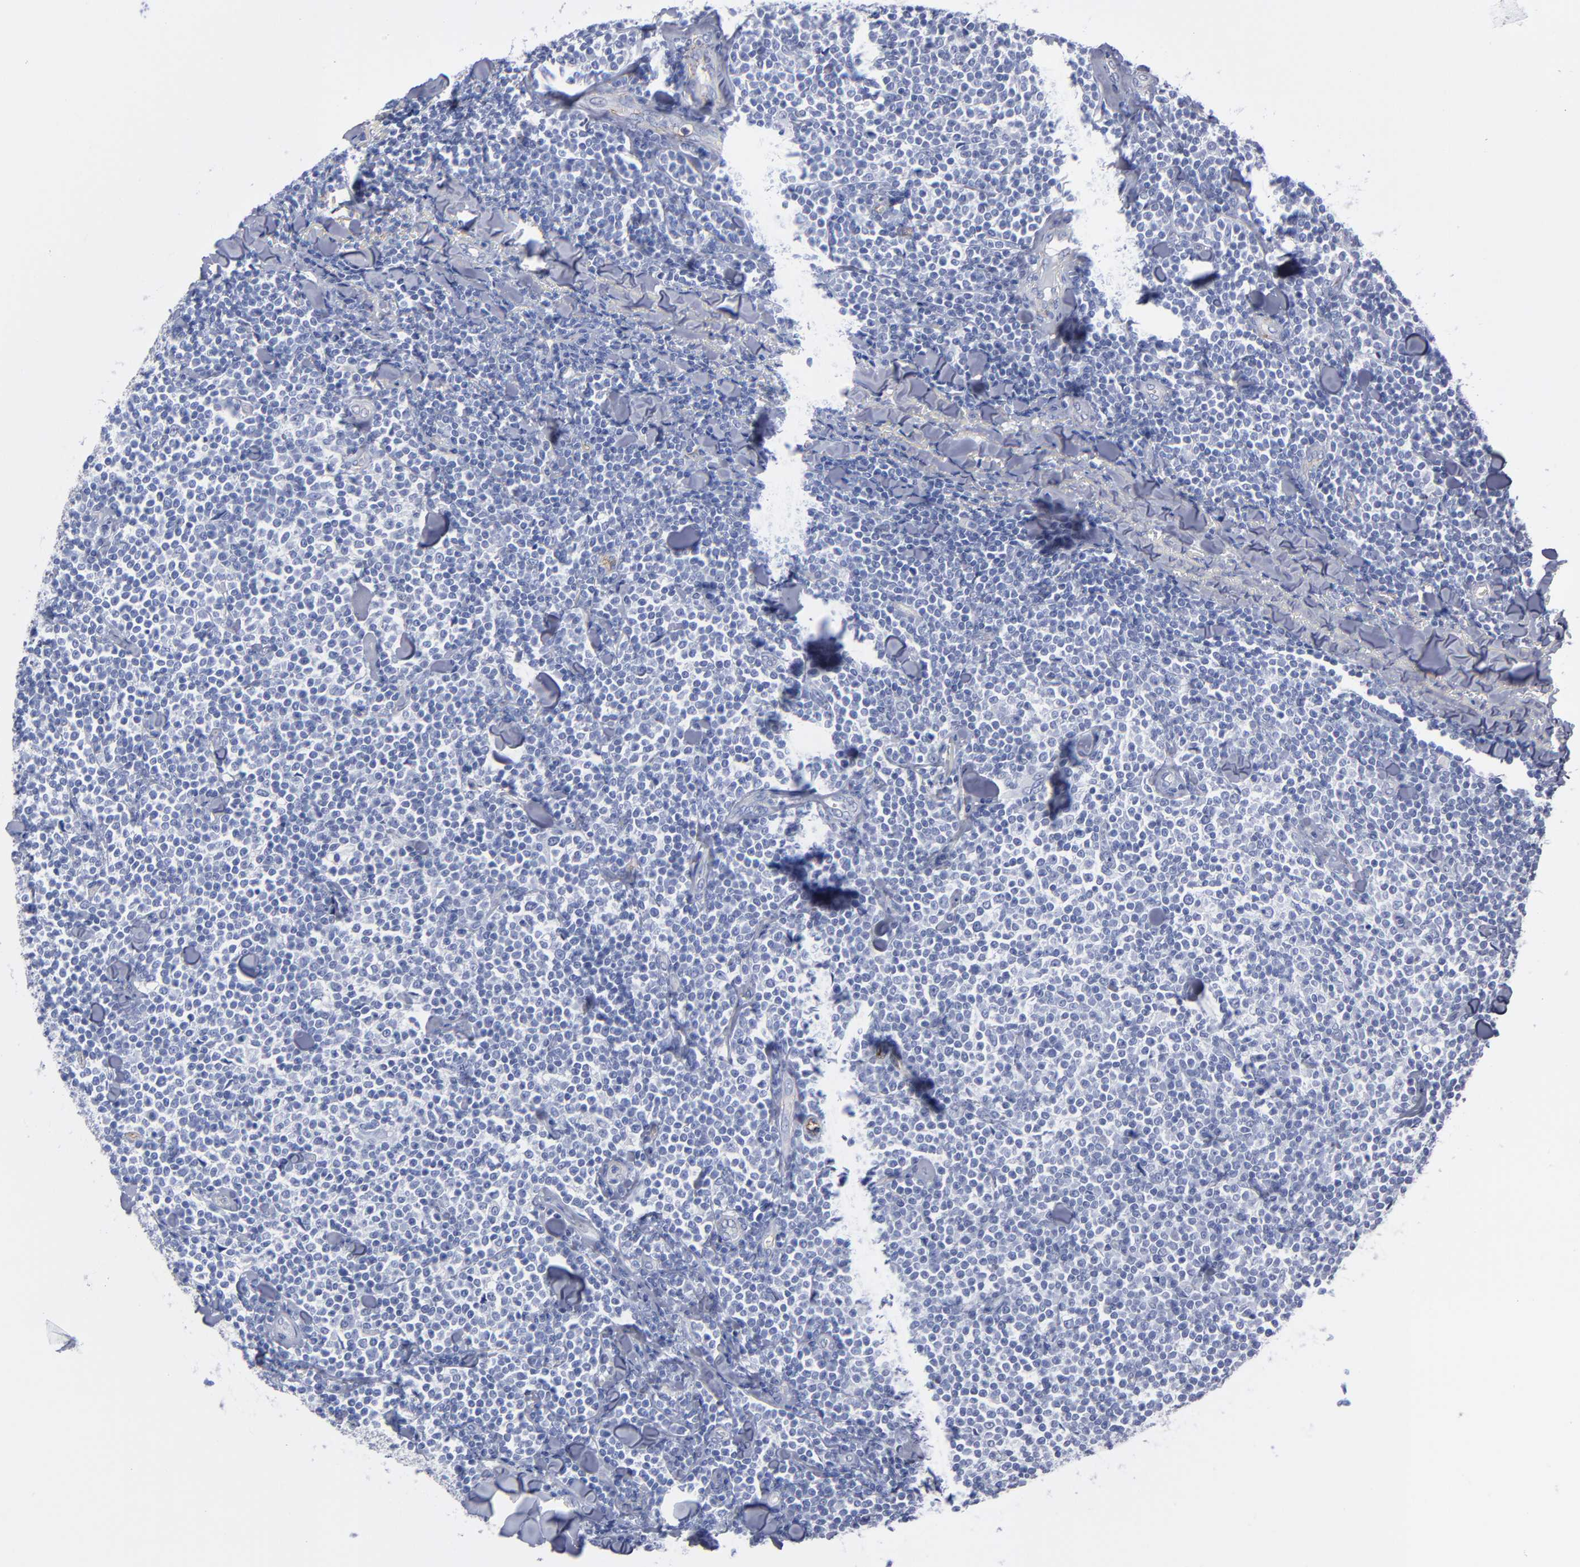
{"staining": {"intensity": "negative", "quantity": "none", "location": "none"}, "tissue": "lymphoma", "cell_type": "Tumor cells", "image_type": "cancer", "snomed": [{"axis": "morphology", "description": "Malignant lymphoma, non-Hodgkin's type, Low grade"}, {"axis": "topography", "description": "Soft tissue"}], "caption": "There is no significant positivity in tumor cells of lymphoma. The staining is performed using DAB (3,3'-diaminobenzidine) brown chromogen with nuclei counter-stained in using hematoxylin.", "gene": "TM4SF1", "patient": {"sex": "male", "age": 92}}